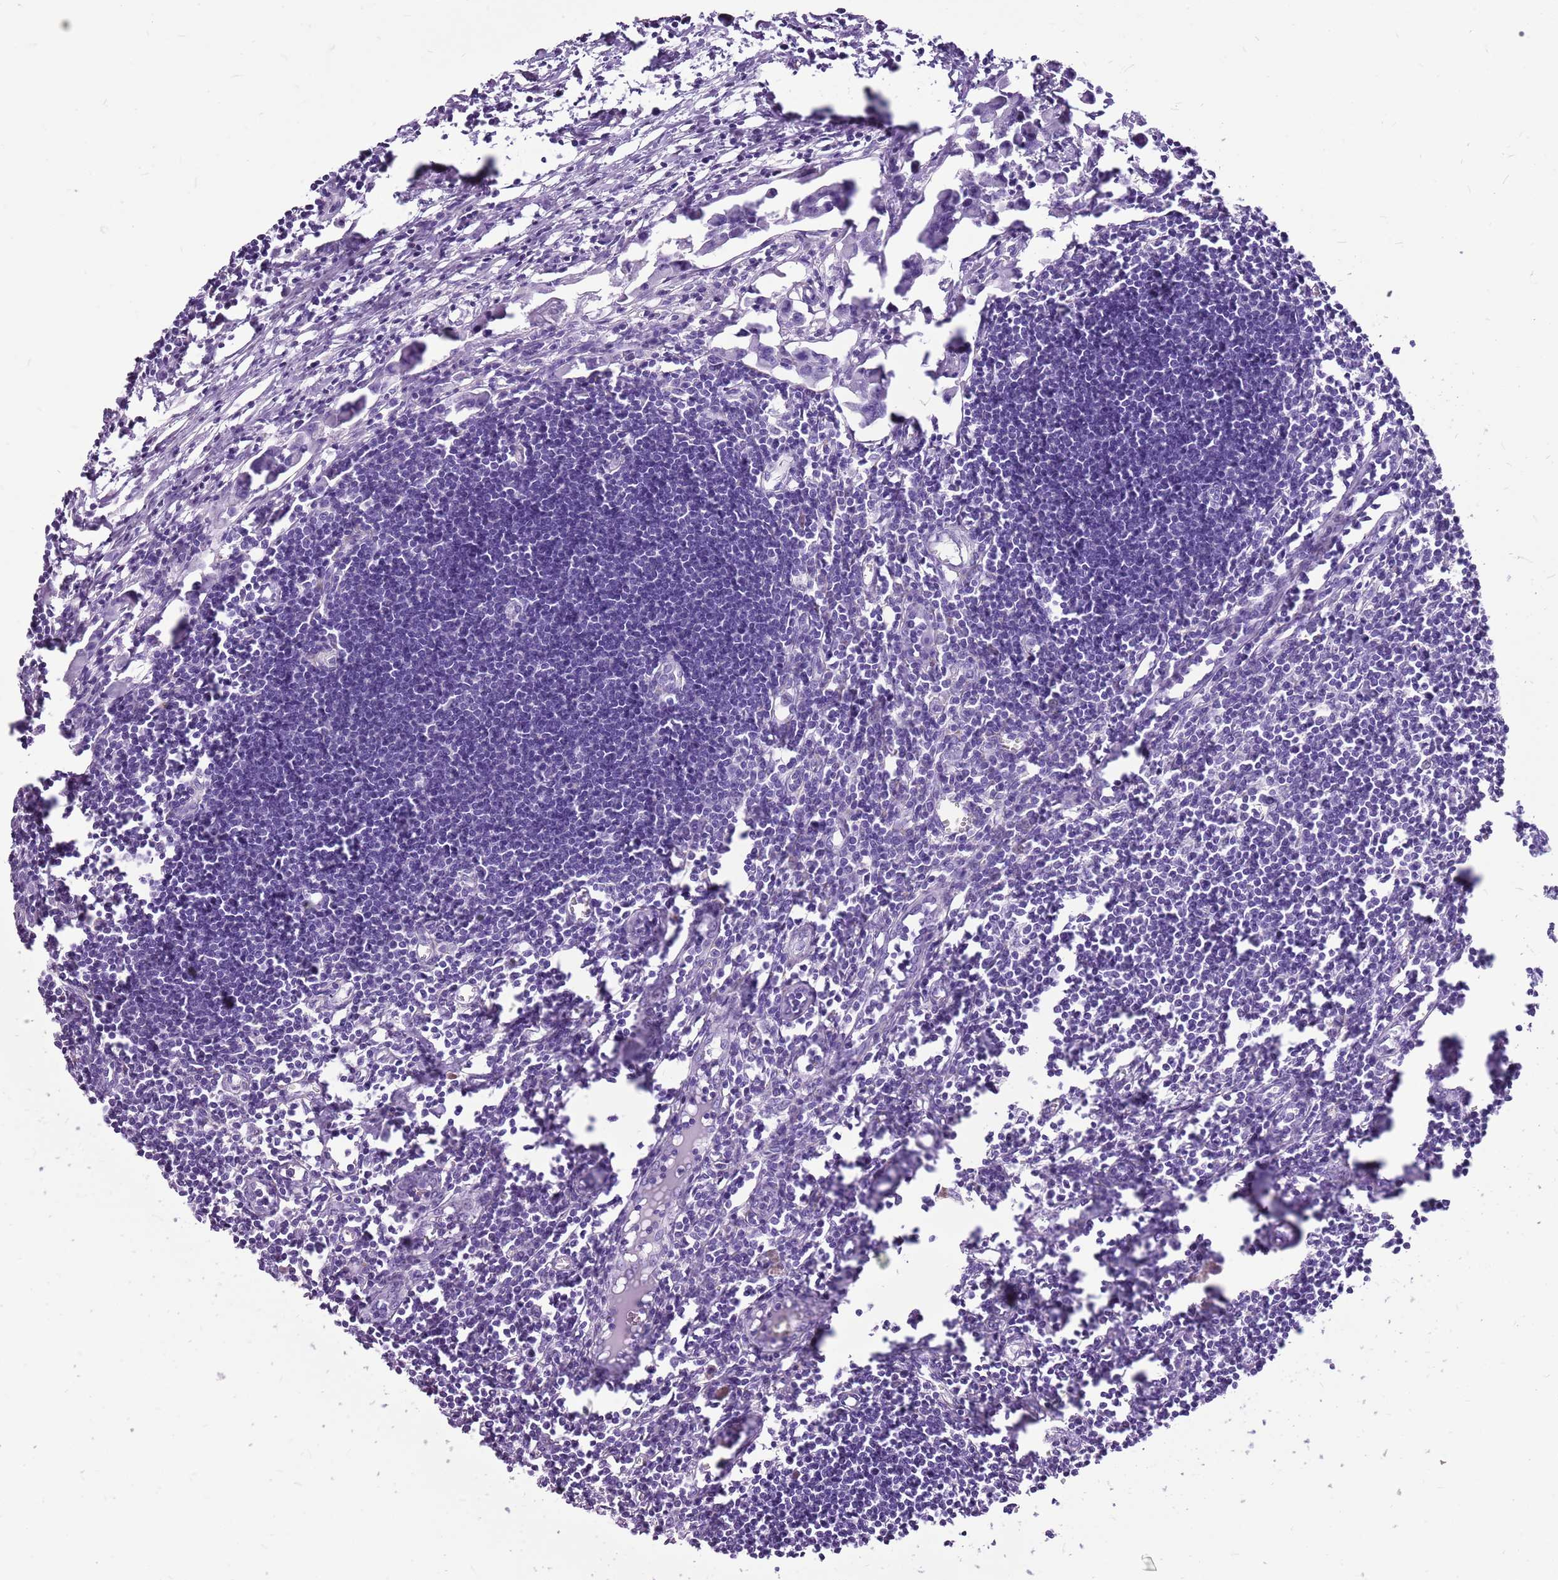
{"staining": {"intensity": "negative", "quantity": "none", "location": "none"}, "tissue": "lymph node", "cell_type": "Germinal center cells", "image_type": "normal", "snomed": [{"axis": "morphology", "description": "Normal tissue, NOS"}, {"axis": "morphology", "description": "Malignant melanoma, Metastatic site"}, {"axis": "topography", "description": "Lymph node"}], "caption": "DAB (3,3'-diaminobenzidine) immunohistochemical staining of unremarkable human lymph node demonstrates no significant positivity in germinal center cells. The staining was performed using DAB to visualize the protein expression in brown, while the nuclei were stained in blue with hematoxylin (Magnification: 20x).", "gene": "ACSS3", "patient": {"sex": "male", "age": 41}}